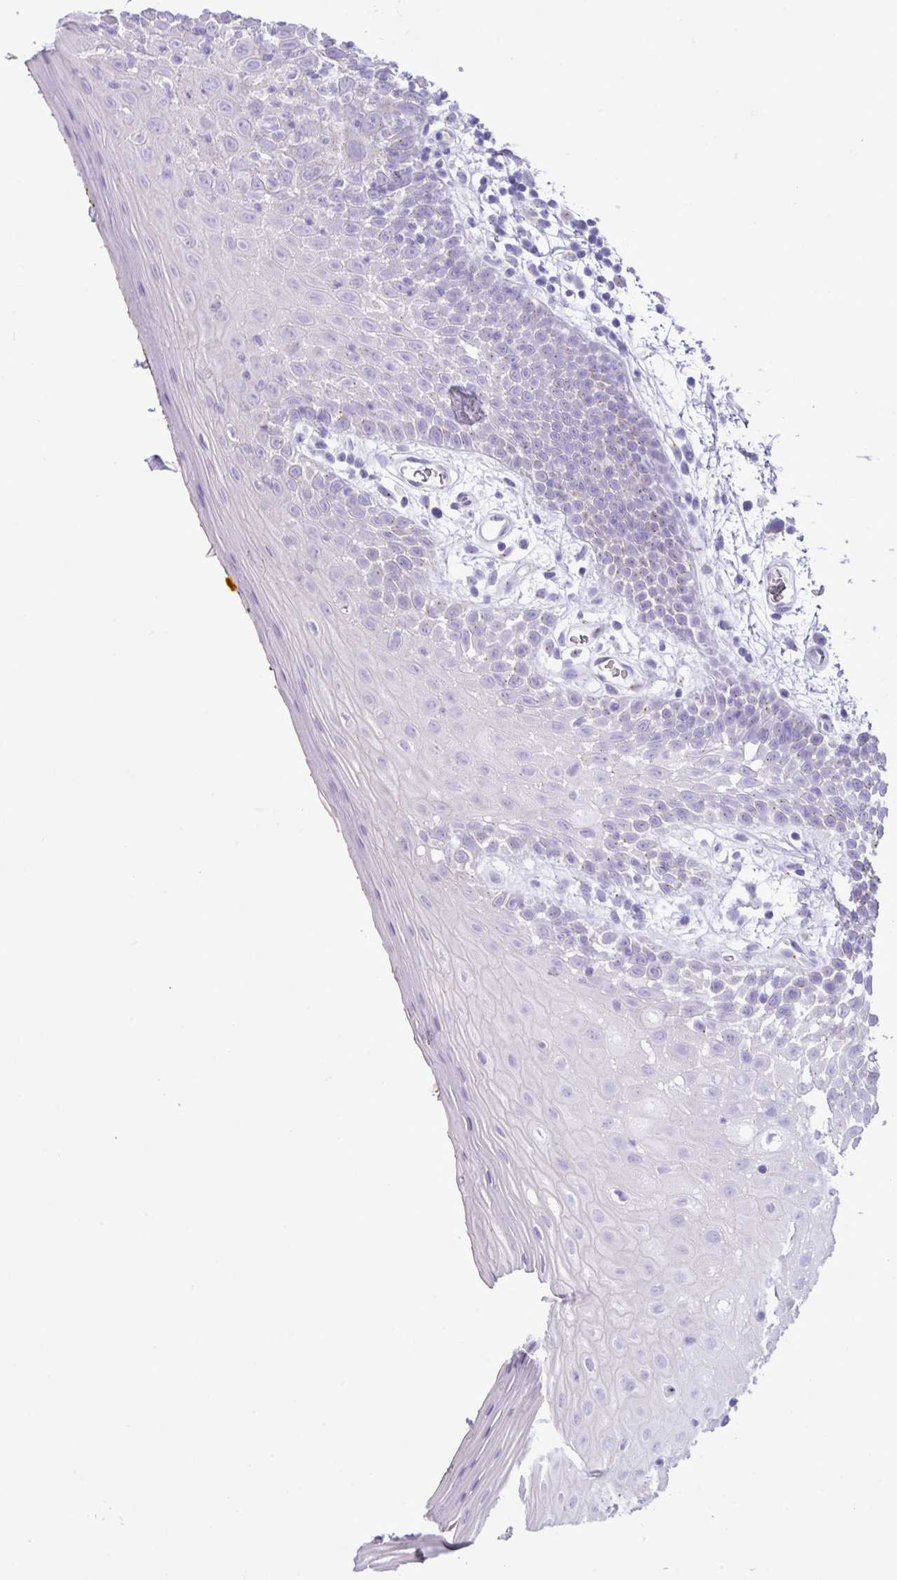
{"staining": {"intensity": "moderate", "quantity": "<25%", "location": "cytoplasmic/membranous"}, "tissue": "oral mucosa", "cell_type": "Squamous epithelial cells", "image_type": "normal", "snomed": [{"axis": "morphology", "description": "Normal tissue, NOS"}, {"axis": "morphology", "description": "Squamous cell carcinoma, NOS"}, {"axis": "topography", "description": "Oral tissue"}, {"axis": "topography", "description": "Tounge, NOS"}, {"axis": "topography", "description": "Head-Neck"}], "caption": "Unremarkable oral mucosa was stained to show a protein in brown. There is low levels of moderate cytoplasmic/membranous positivity in approximately <25% of squamous epithelial cells. The staining was performed using DAB to visualize the protein expression in brown, while the nuclei were stained in blue with hematoxylin (Magnification: 20x).", "gene": "SPINK8", "patient": {"sex": "male", "age": 76}}